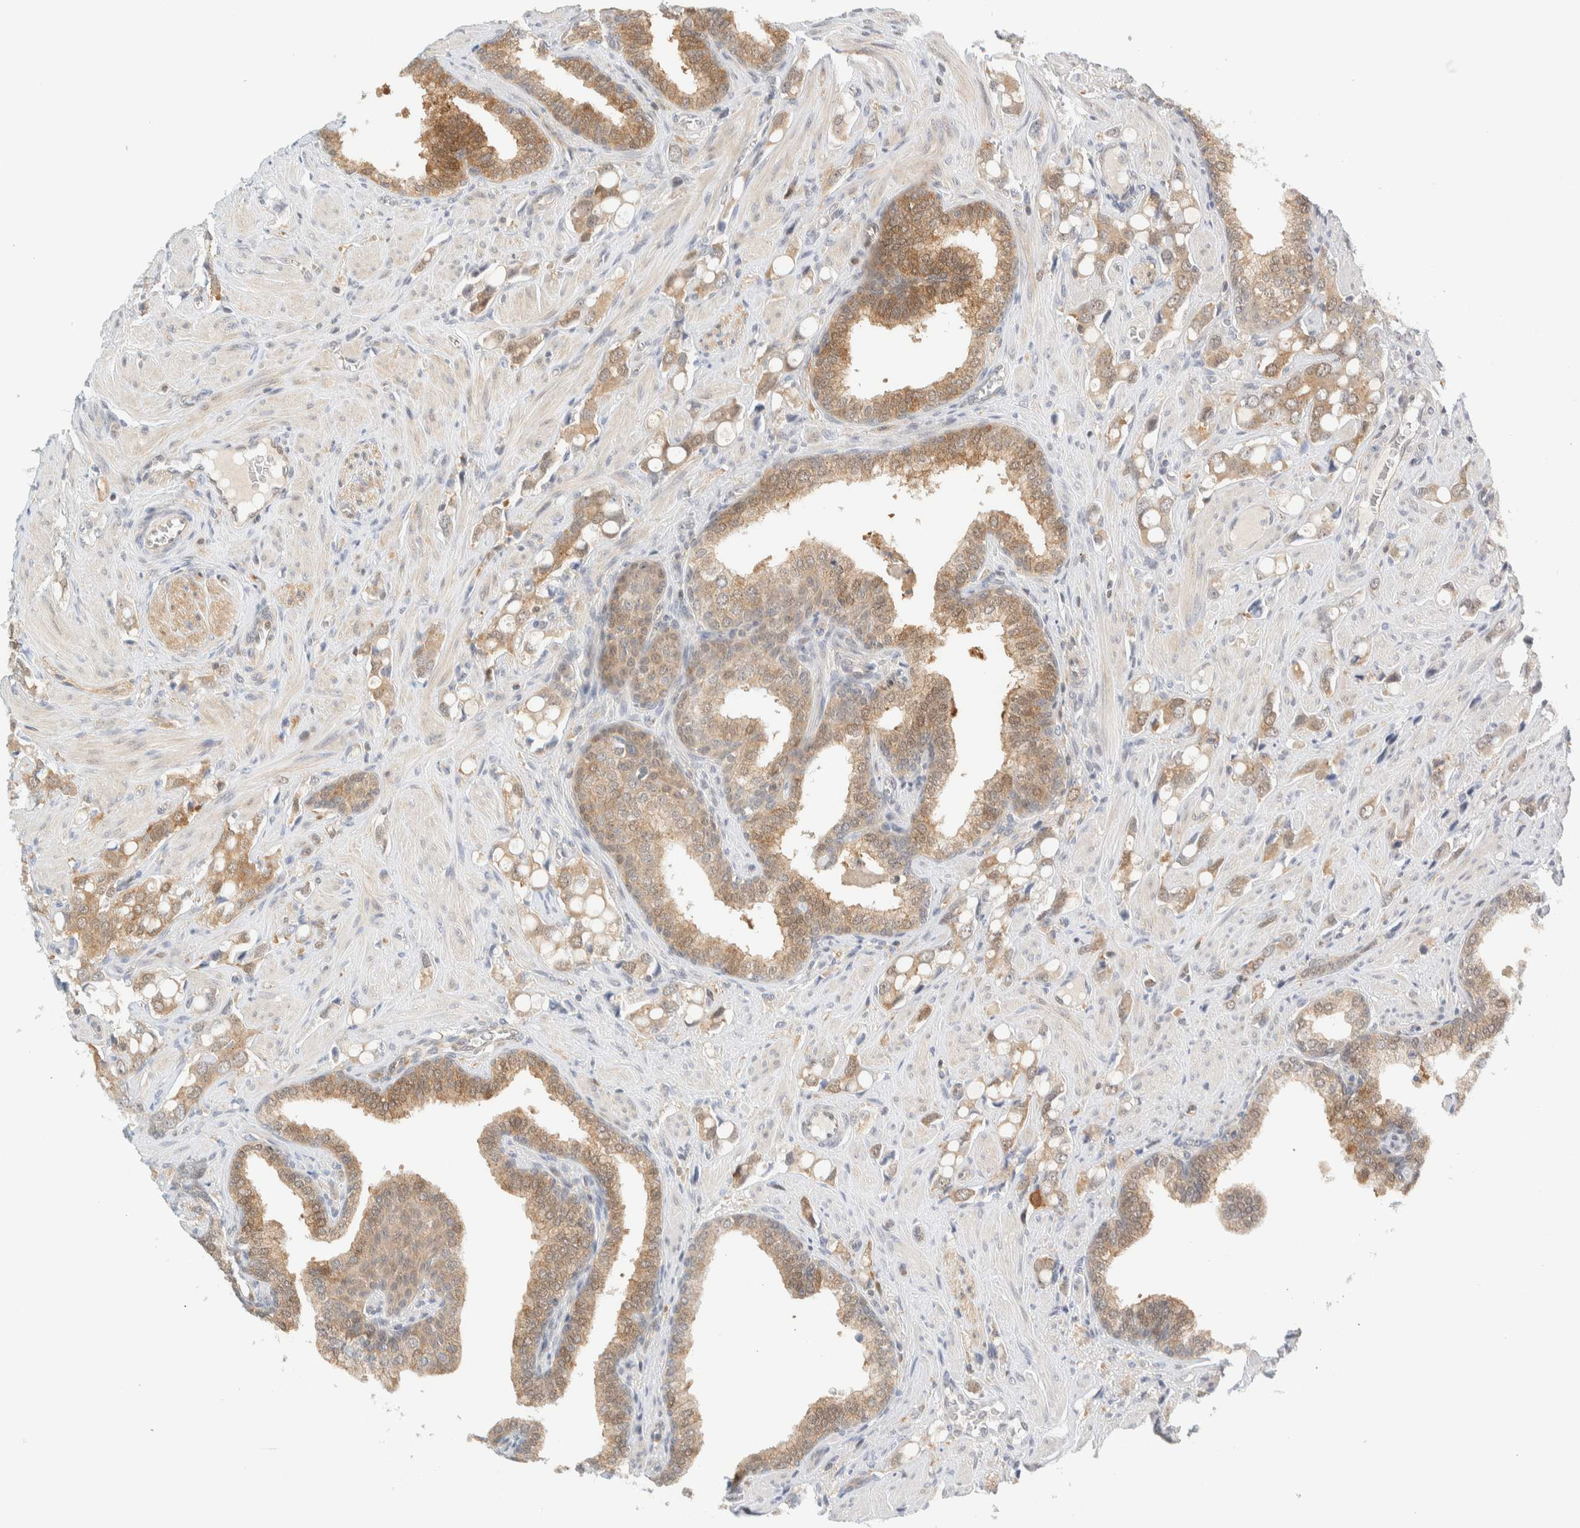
{"staining": {"intensity": "moderate", "quantity": "25%-75%", "location": "cytoplasmic/membranous"}, "tissue": "prostate cancer", "cell_type": "Tumor cells", "image_type": "cancer", "snomed": [{"axis": "morphology", "description": "Adenocarcinoma, High grade"}, {"axis": "topography", "description": "Prostate"}], "caption": "A brown stain shows moderate cytoplasmic/membranous positivity of a protein in prostate high-grade adenocarcinoma tumor cells. The staining was performed using DAB (3,3'-diaminobenzidine) to visualize the protein expression in brown, while the nuclei were stained in blue with hematoxylin (Magnification: 20x).", "gene": "PCYT2", "patient": {"sex": "male", "age": 52}}